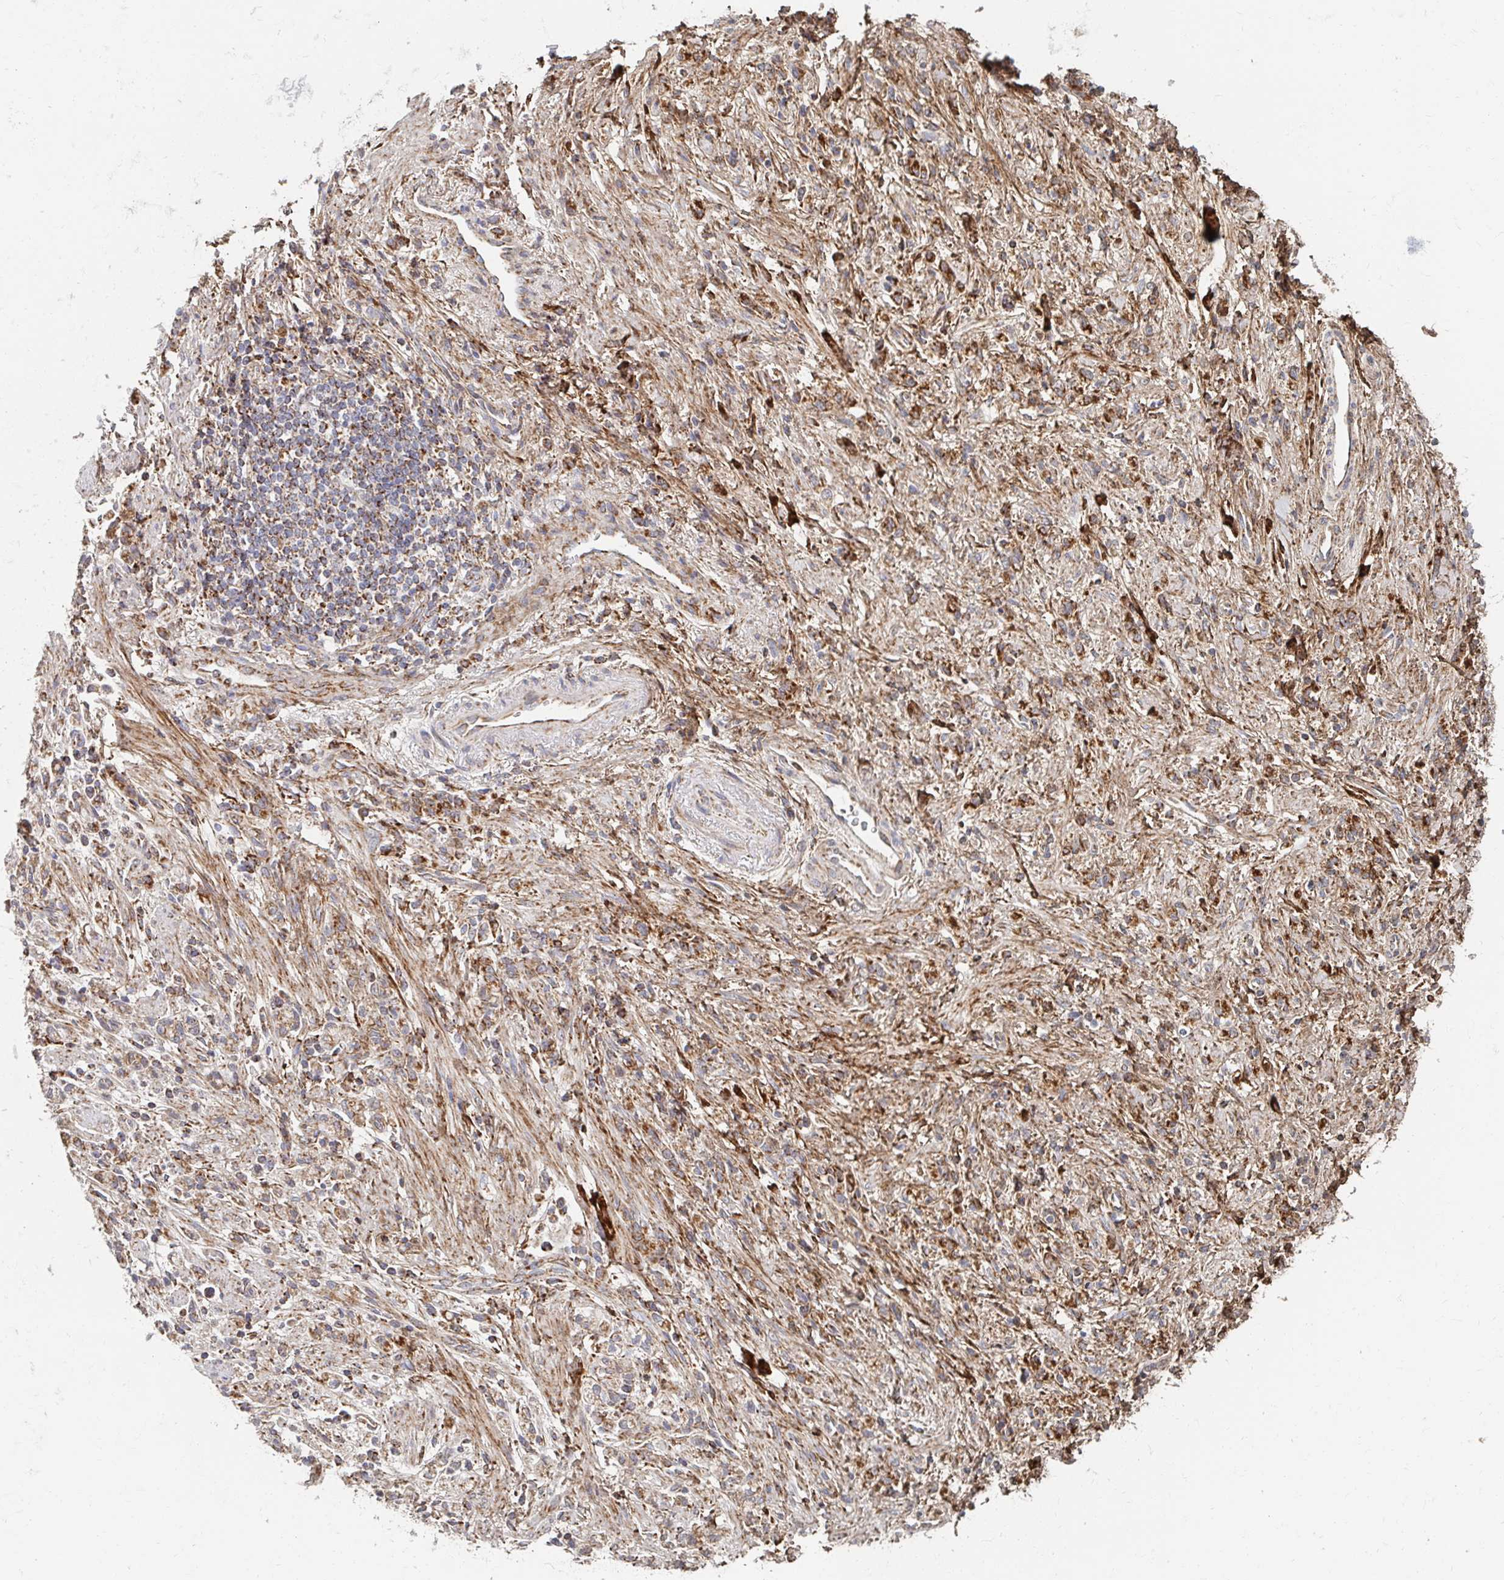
{"staining": {"intensity": "moderate", "quantity": ">75%", "location": "cytoplasmic/membranous"}, "tissue": "stomach cancer", "cell_type": "Tumor cells", "image_type": "cancer", "snomed": [{"axis": "morphology", "description": "Adenocarcinoma, NOS"}, {"axis": "topography", "description": "Stomach"}], "caption": "A medium amount of moderate cytoplasmic/membranous positivity is appreciated in approximately >75% of tumor cells in stomach adenocarcinoma tissue.", "gene": "MAVS", "patient": {"sex": "male", "age": 77}}